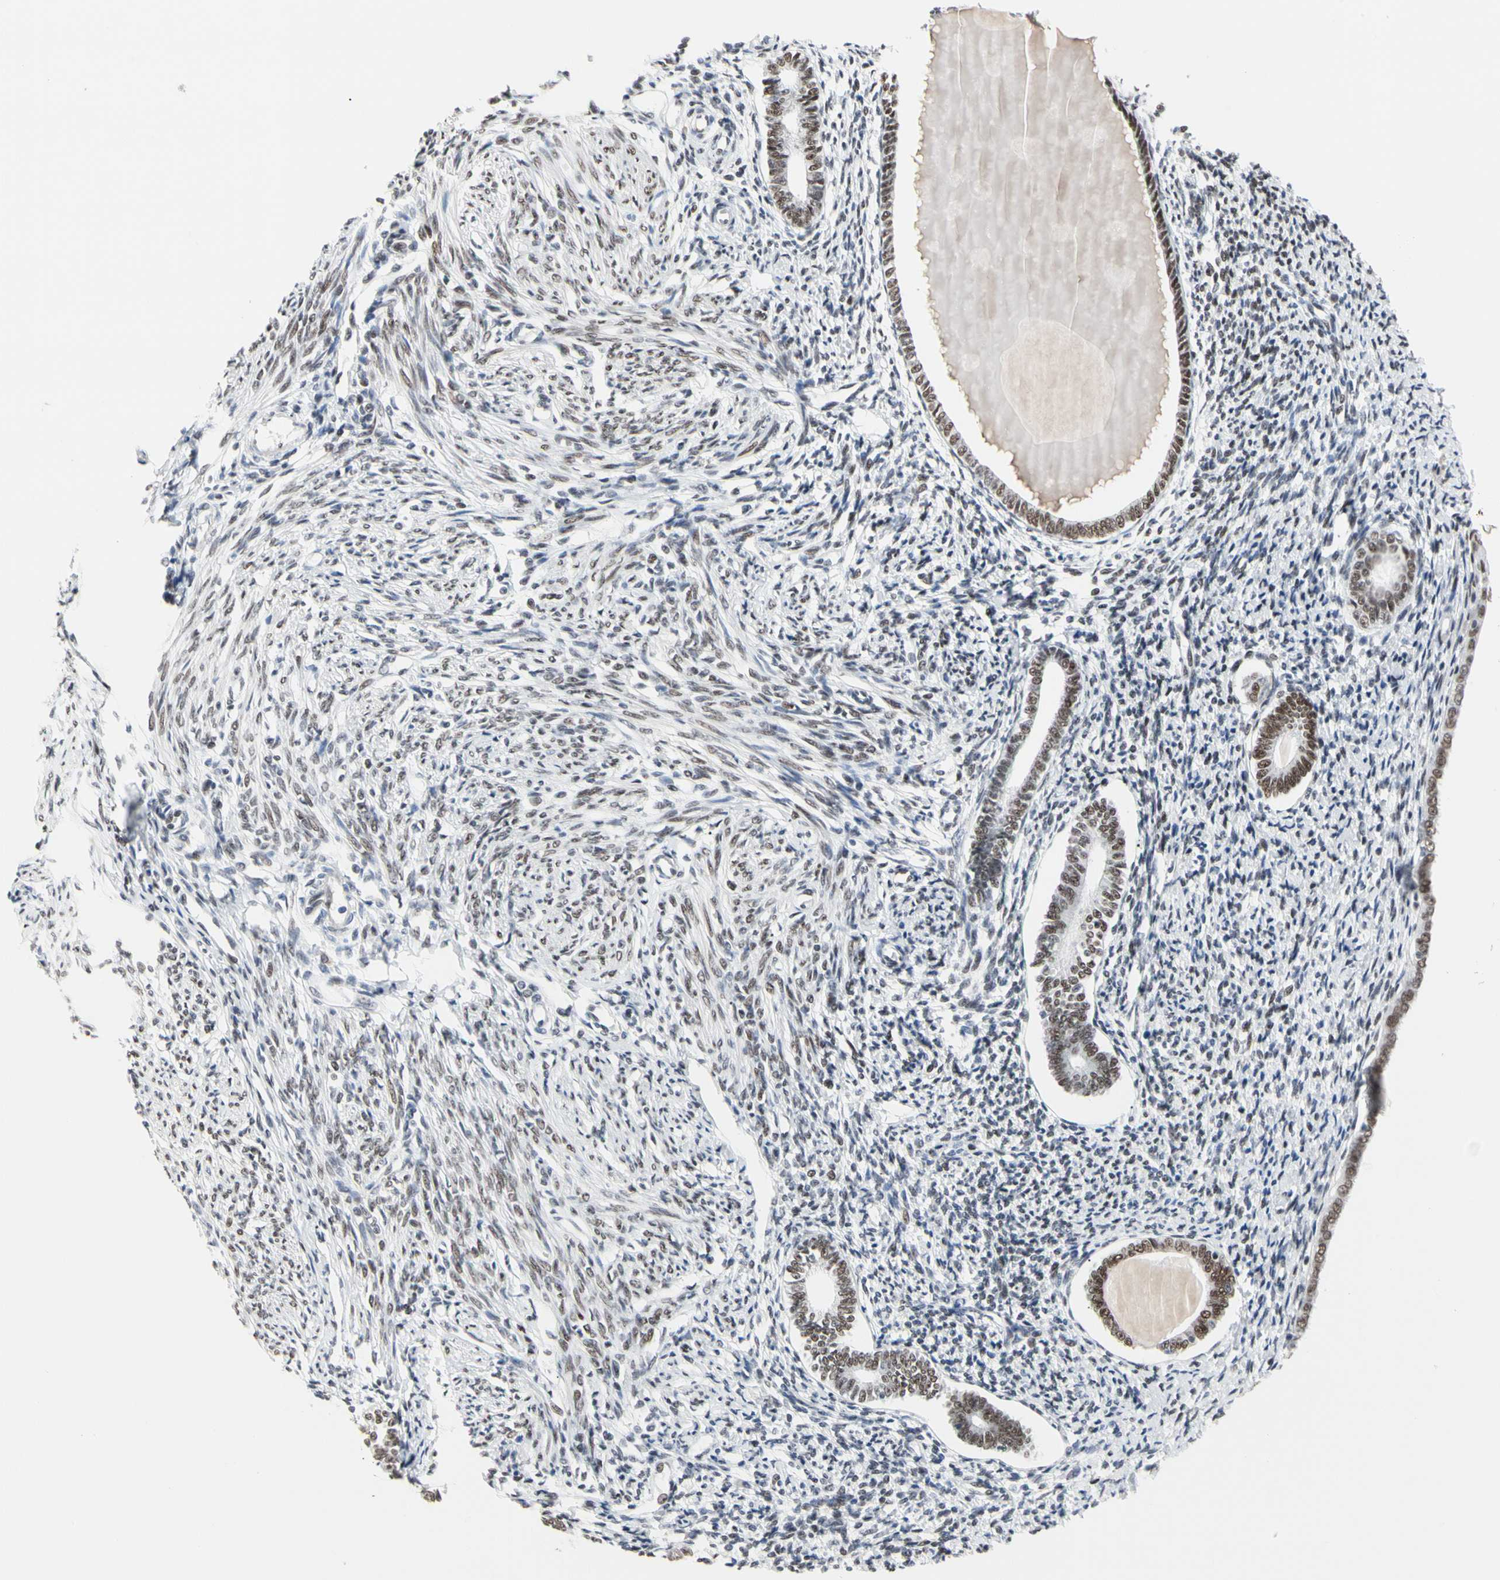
{"staining": {"intensity": "moderate", "quantity": ">75%", "location": "nuclear"}, "tissue": "endometrium", "cell_type": "Cells in endometrial stroma", "image_type": "normal", "snomed": [{"axis": "morphology", "description": "Normal tissue, NOS"}, {"axis": "topography", "description": "Endometrium"}], "caption": "Protein analysis of unremarkable endometrium displays moderate nuclear staining in about >75% of cells in endometrial stroma. (brown staining indicates protein expression, while blue staining denotes nuclei).", "gene": "FAM98B", "patient": {"sex": "female", "age": 71}}